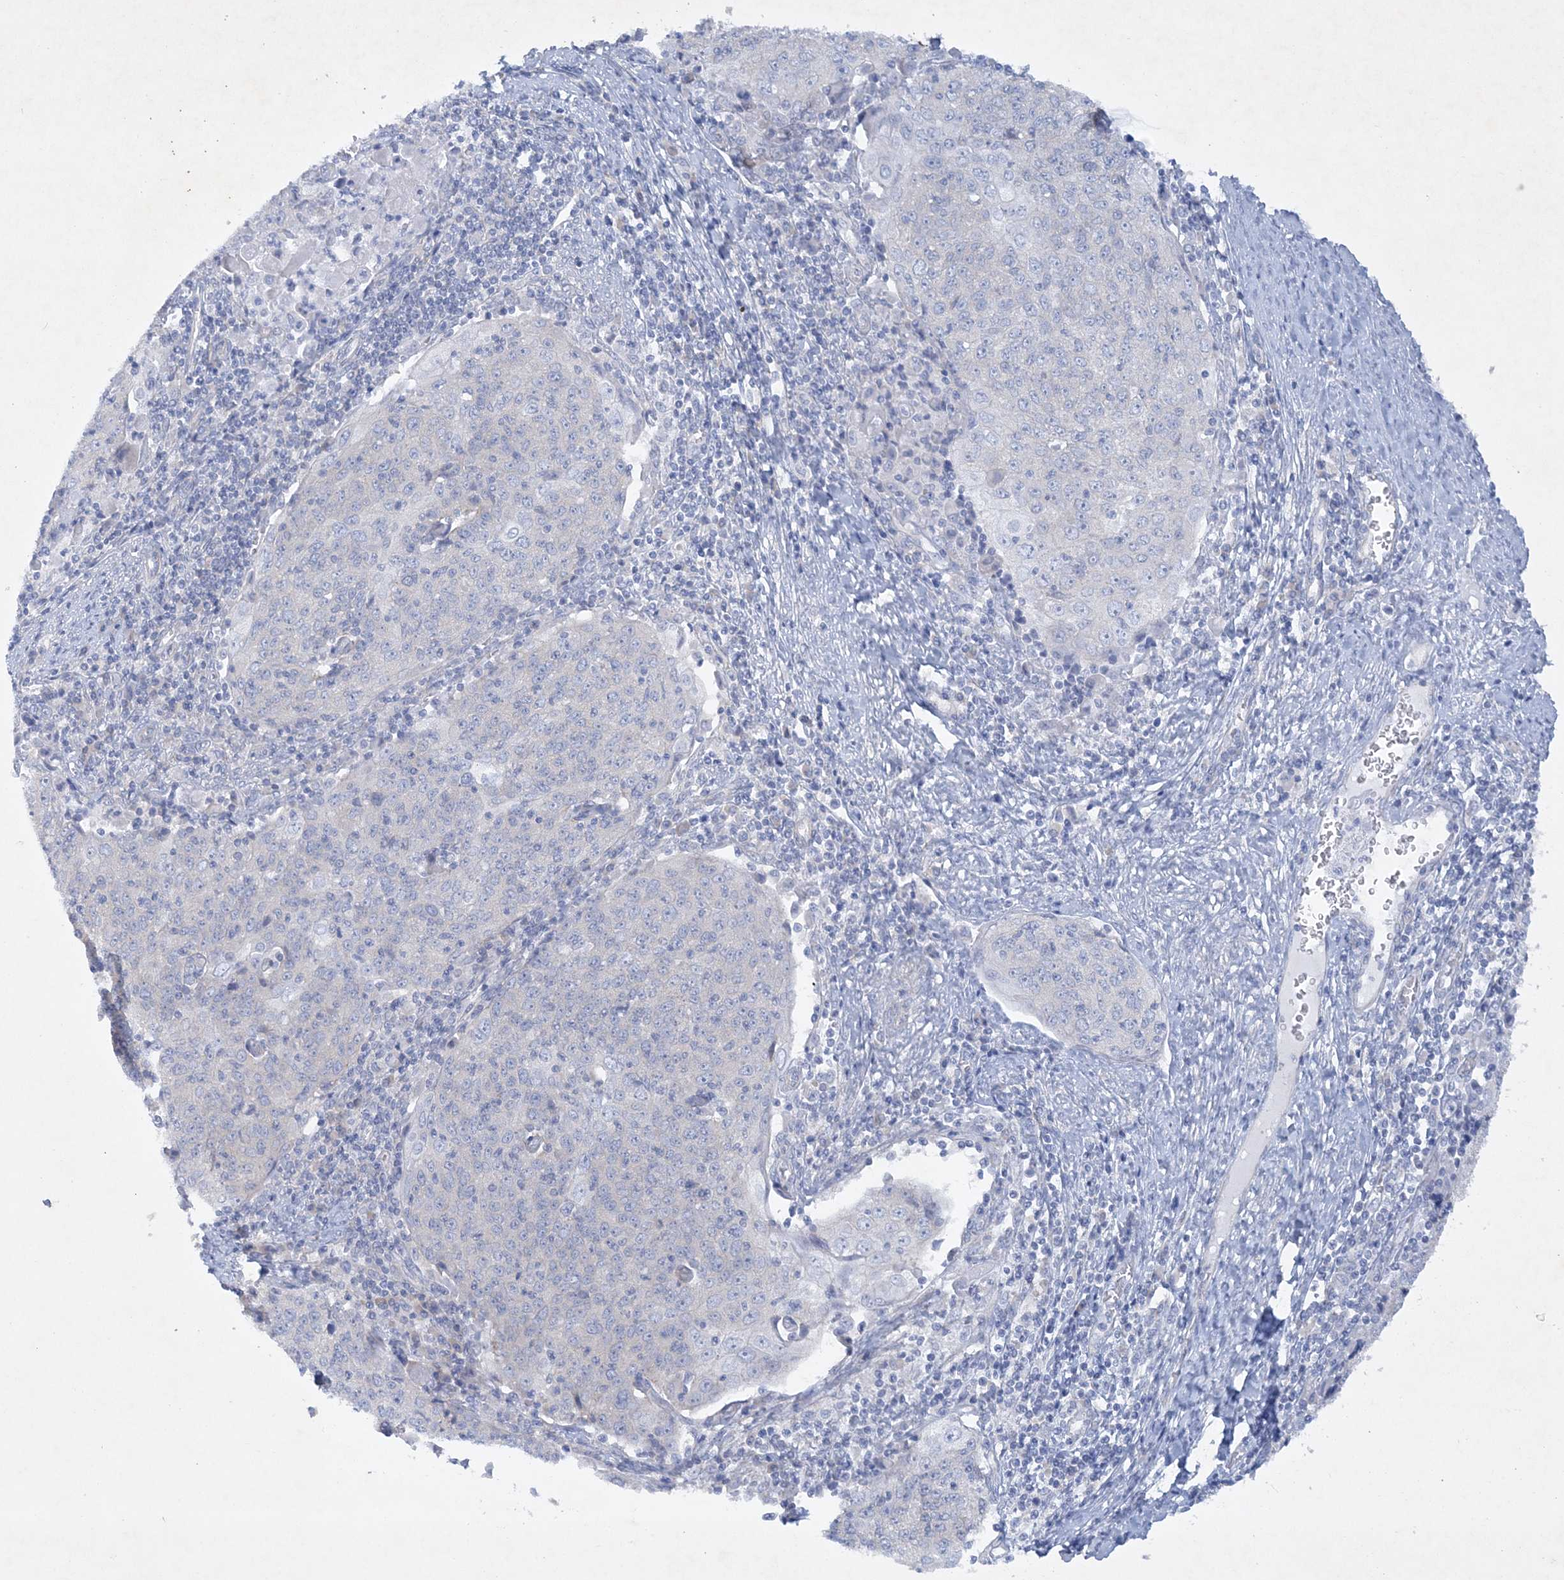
{"staining": {"intensity": "negative", "quantity": "none", "location": "none"}, "tissue": "cervical cancer", "cell_type": "Tumor cells", "image_type": "cancer", "snomed": [{"axis": "morphology", "description": "Squamous cell carcinoma, NOS"}, {"axis": "topography", "description": "Cervix"}], "caption": "IHC image of cervical cancer stained for a protein (brown), which demonstrates no positivity in tumor cells.", "gene": "FARSB", "patient": {"sex": "female", "age": 48}}